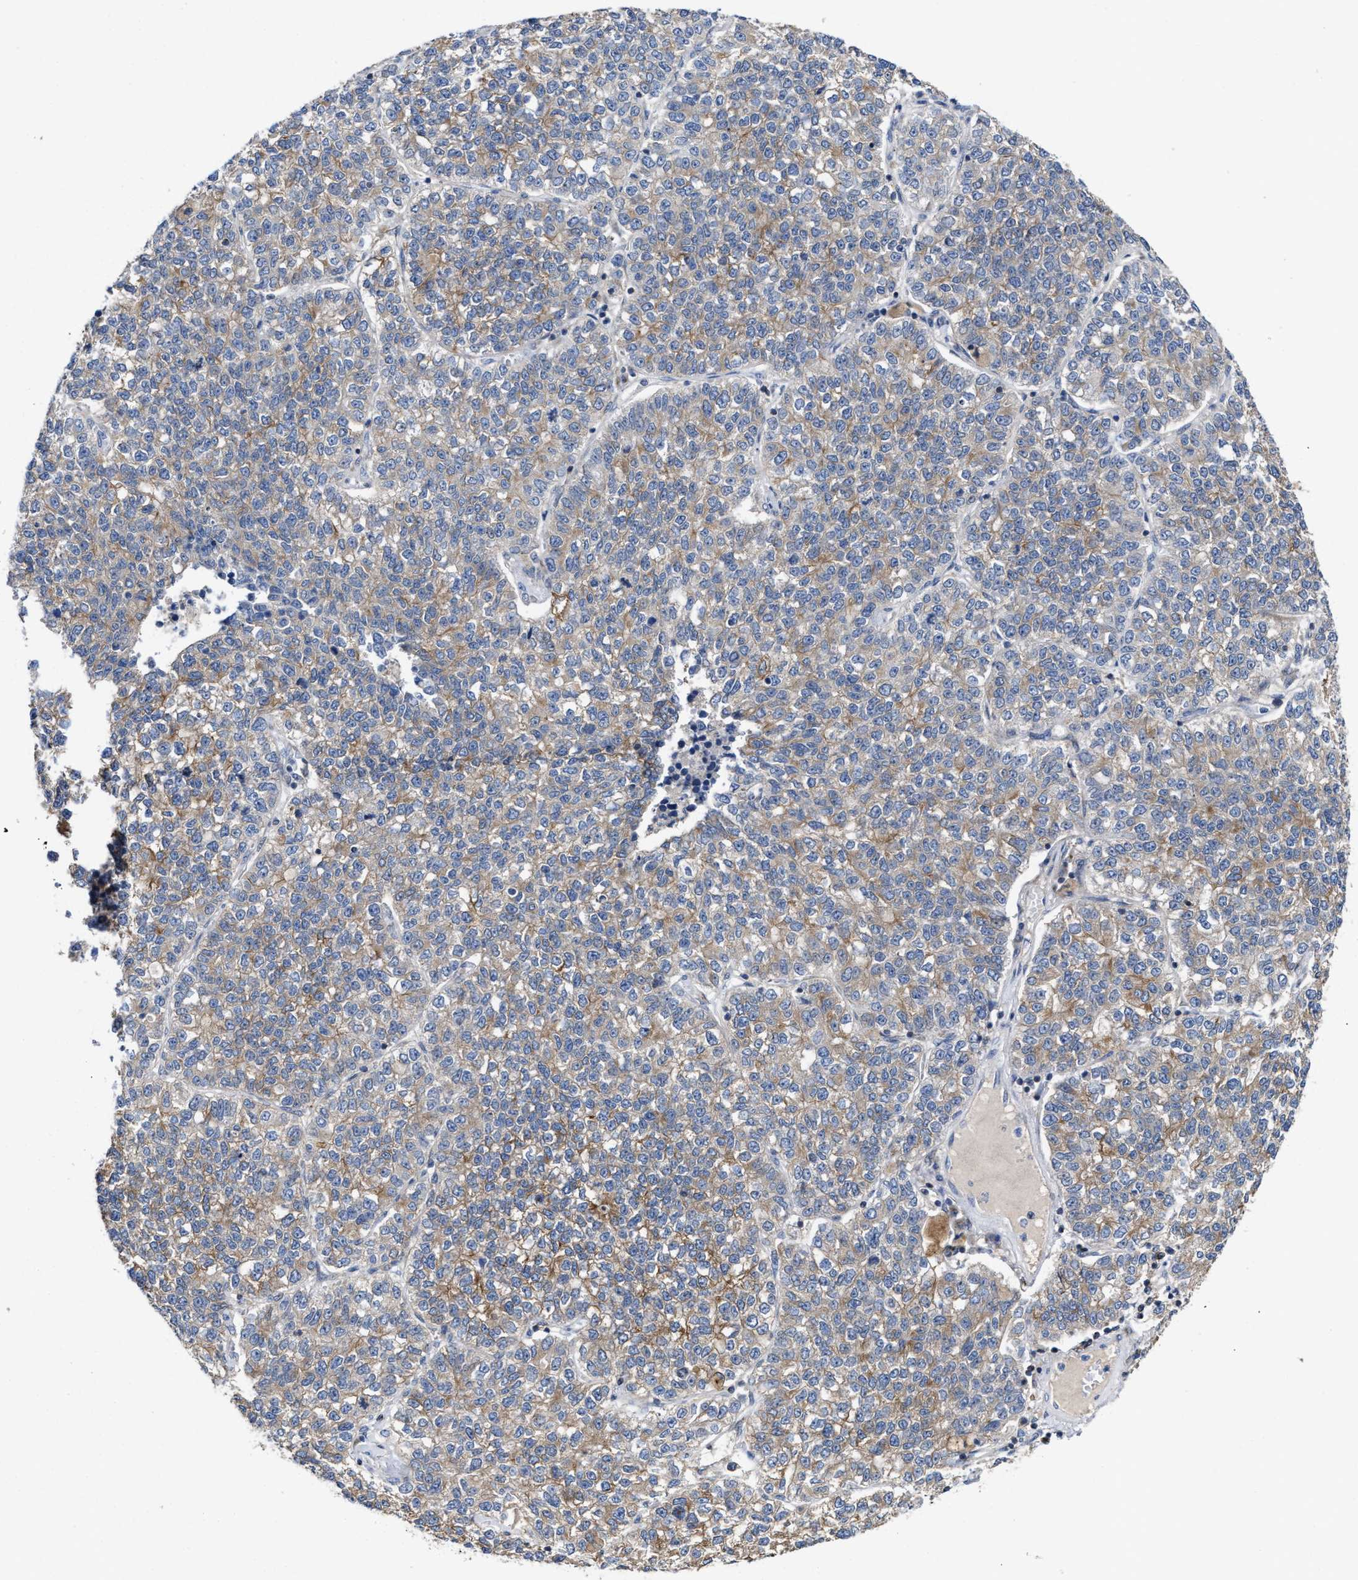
{"staining": {"intensity": "weak", "quantity": ">75%", "location": "cytoplasmic/membranous"}, "tissue": "lung cancer", "cell_type": "Tumor cells", "image_type": "cancer", "snomed": [{"axis": "morphology", "description": "Adenocarcinoma, NOS"}, {"axis": "topography", "description": "Lung"}], "caption": "Lung cancer (adenocarcinoma) was stained to show a protein in brown. There is low levels of weak cytoplasmic/membranous expression in approximately >75% of tumor cells.", "gene": "BBLN", "patient": {"sex": "male", "age": 49}}